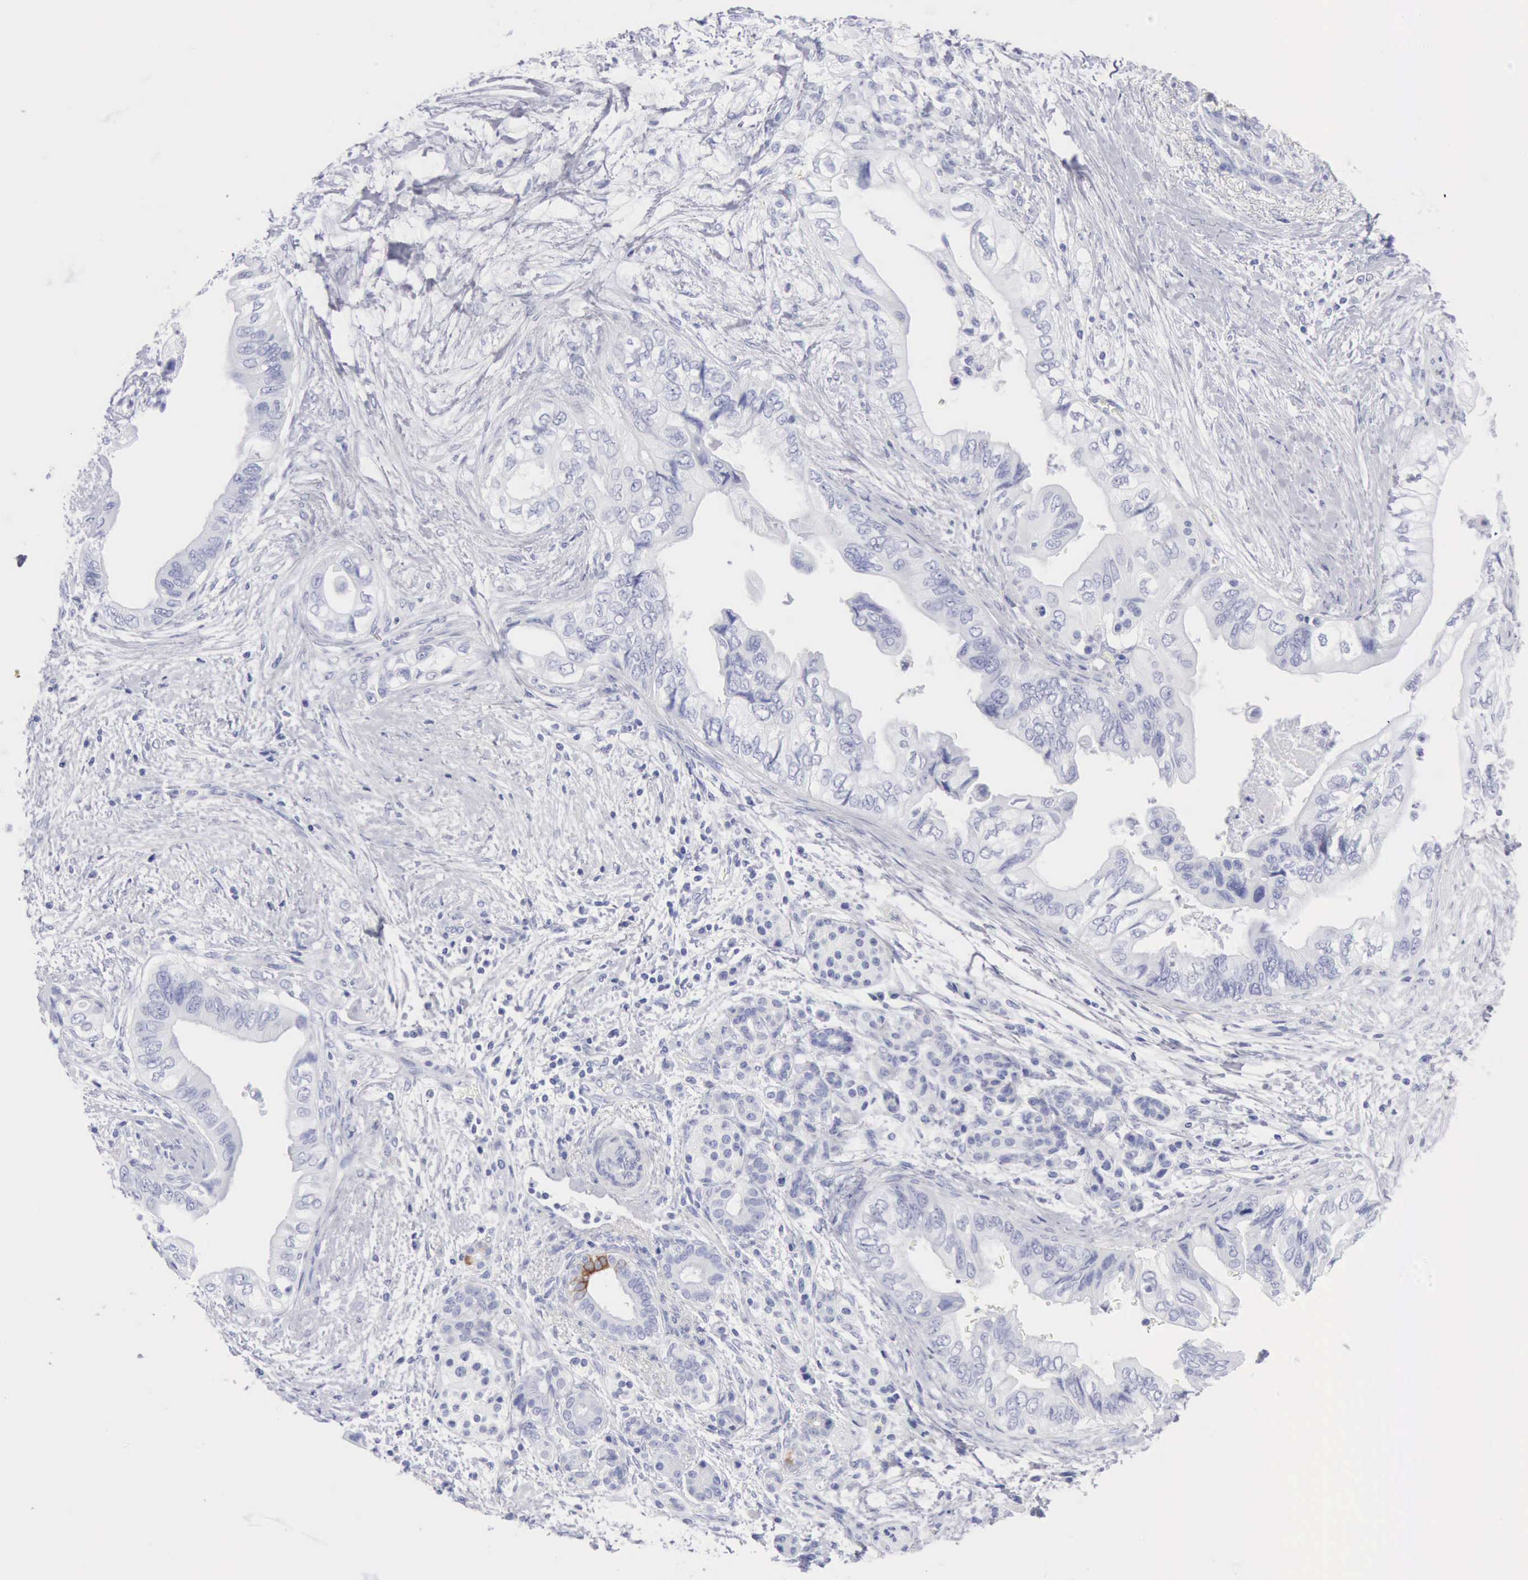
{"staining": {"intensity": "negative", "quantity": "none", "location": "none"}, "tissue": "pancreatic cancer", "cell_type": "Tumor cells", "image_type": "cancer", "snomed": [{"axis": "morphology", "description": "Adenocarcinoma, NOS"}, {"axis": "topography", "description": "Pancreas"}], "caption": "A high-resolution micrograph shows immunohistochemistry (IHC) staining of pancreatic cancer (adenocarcinoma), which exhibits no significant positivity in tumor cells.", "gene": "KRT5", "patient": {"sex": "female", "age": 66}}